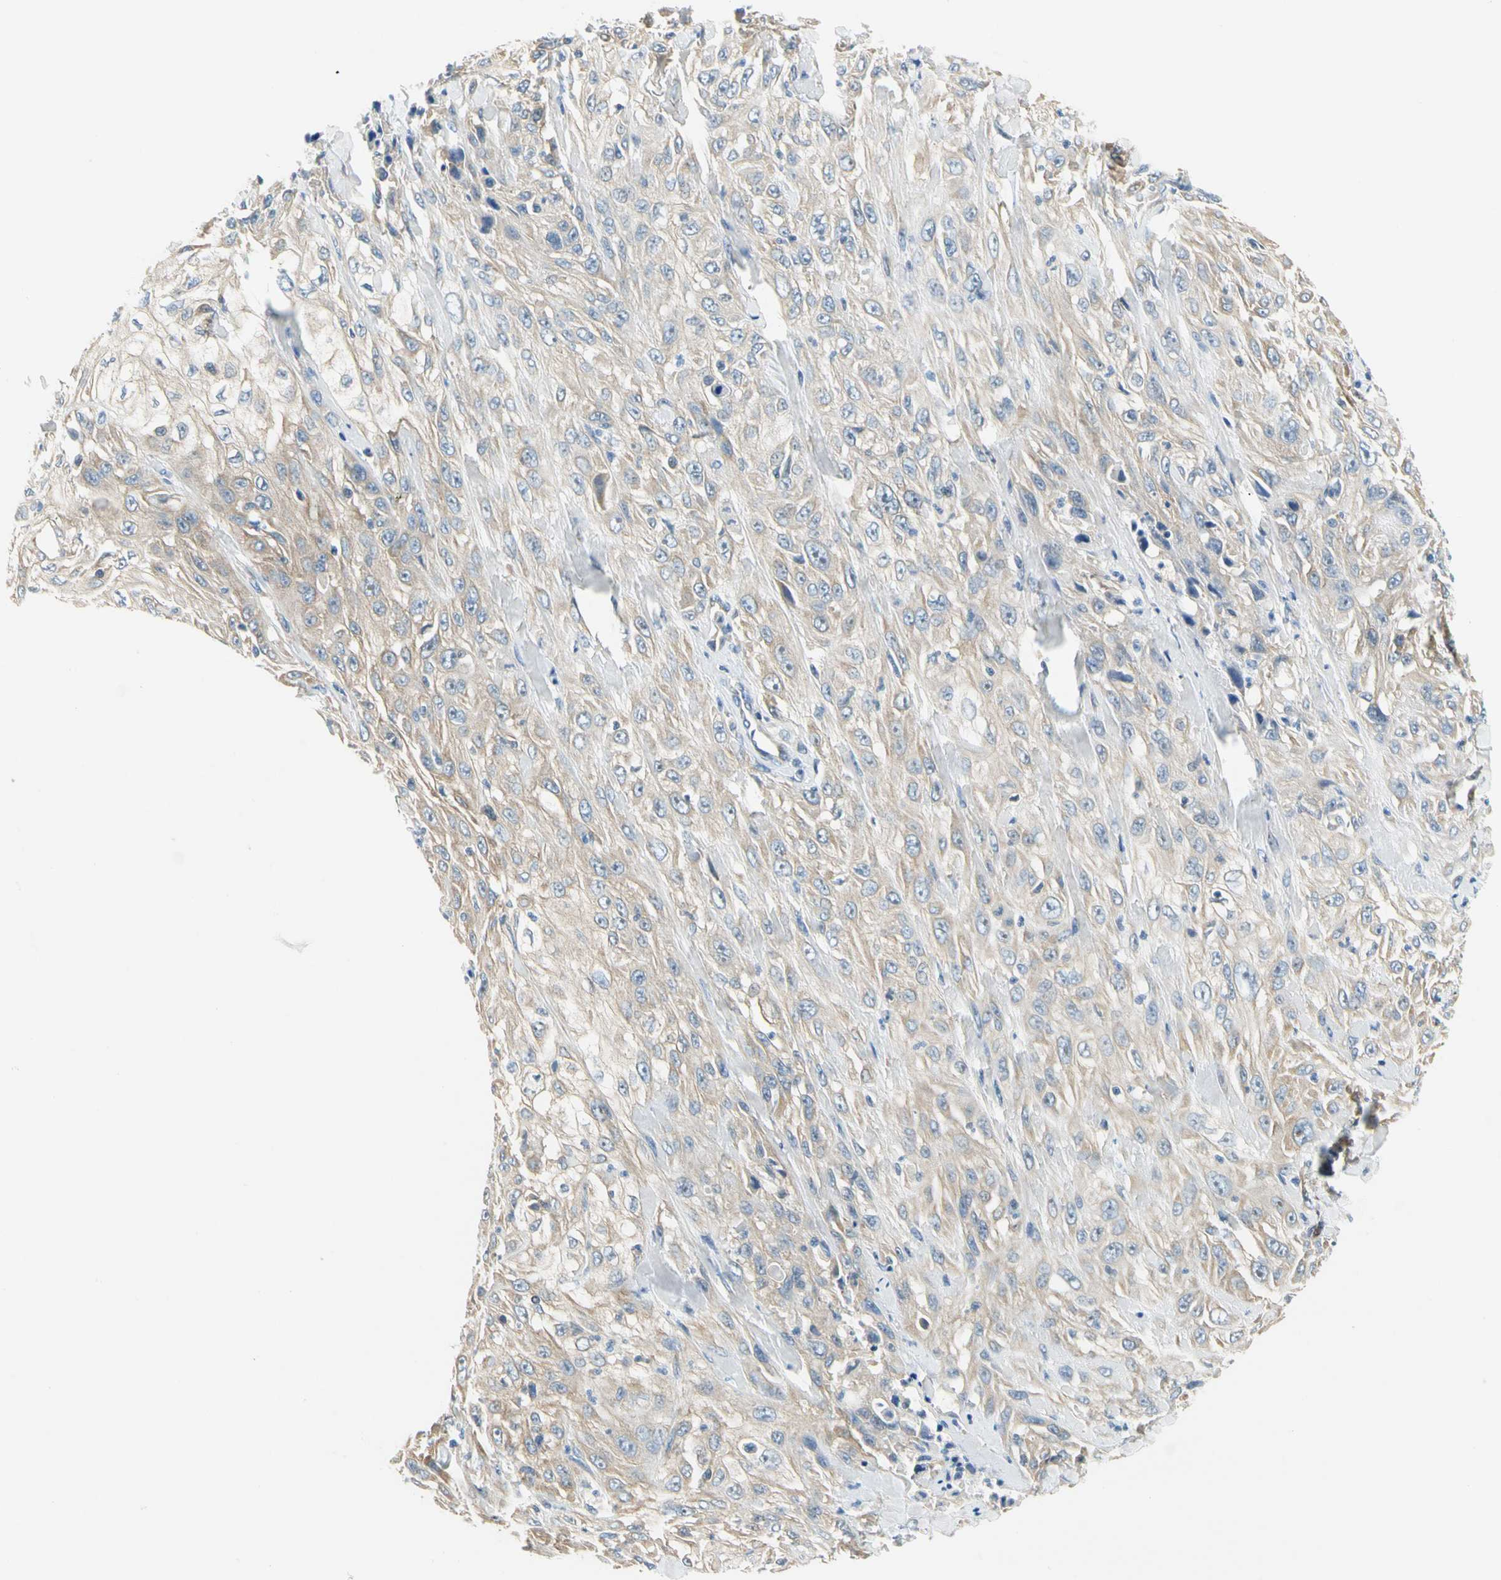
{"staining": {"intensity": "weak", "quantity": ">75%", "location": "cytoplasmic/membranous"}, "tissue": "skin cancer", "cell_type": "Tumor cells", "image_type": "cancer", "snomed": [{"axis": "morphology", "description": "Squamous cell carcinoma, NOS"}, {"axis": "morphology", "description": "Squamous cell carcinoma, metastatic, NOS"}, {"axis": "topography", "description": "Skin"}, {"axis": "topography", "description": "Lymph node"}], "caption": "This photomicrograph exhibits IHC staining of human skin squamous cell carcinoma, with low weak cytoplasmic/membranous positivity in about >75% of tumor cells.", "gene": "LRRC47", "patient": {"sex": "male", "age": 75}}